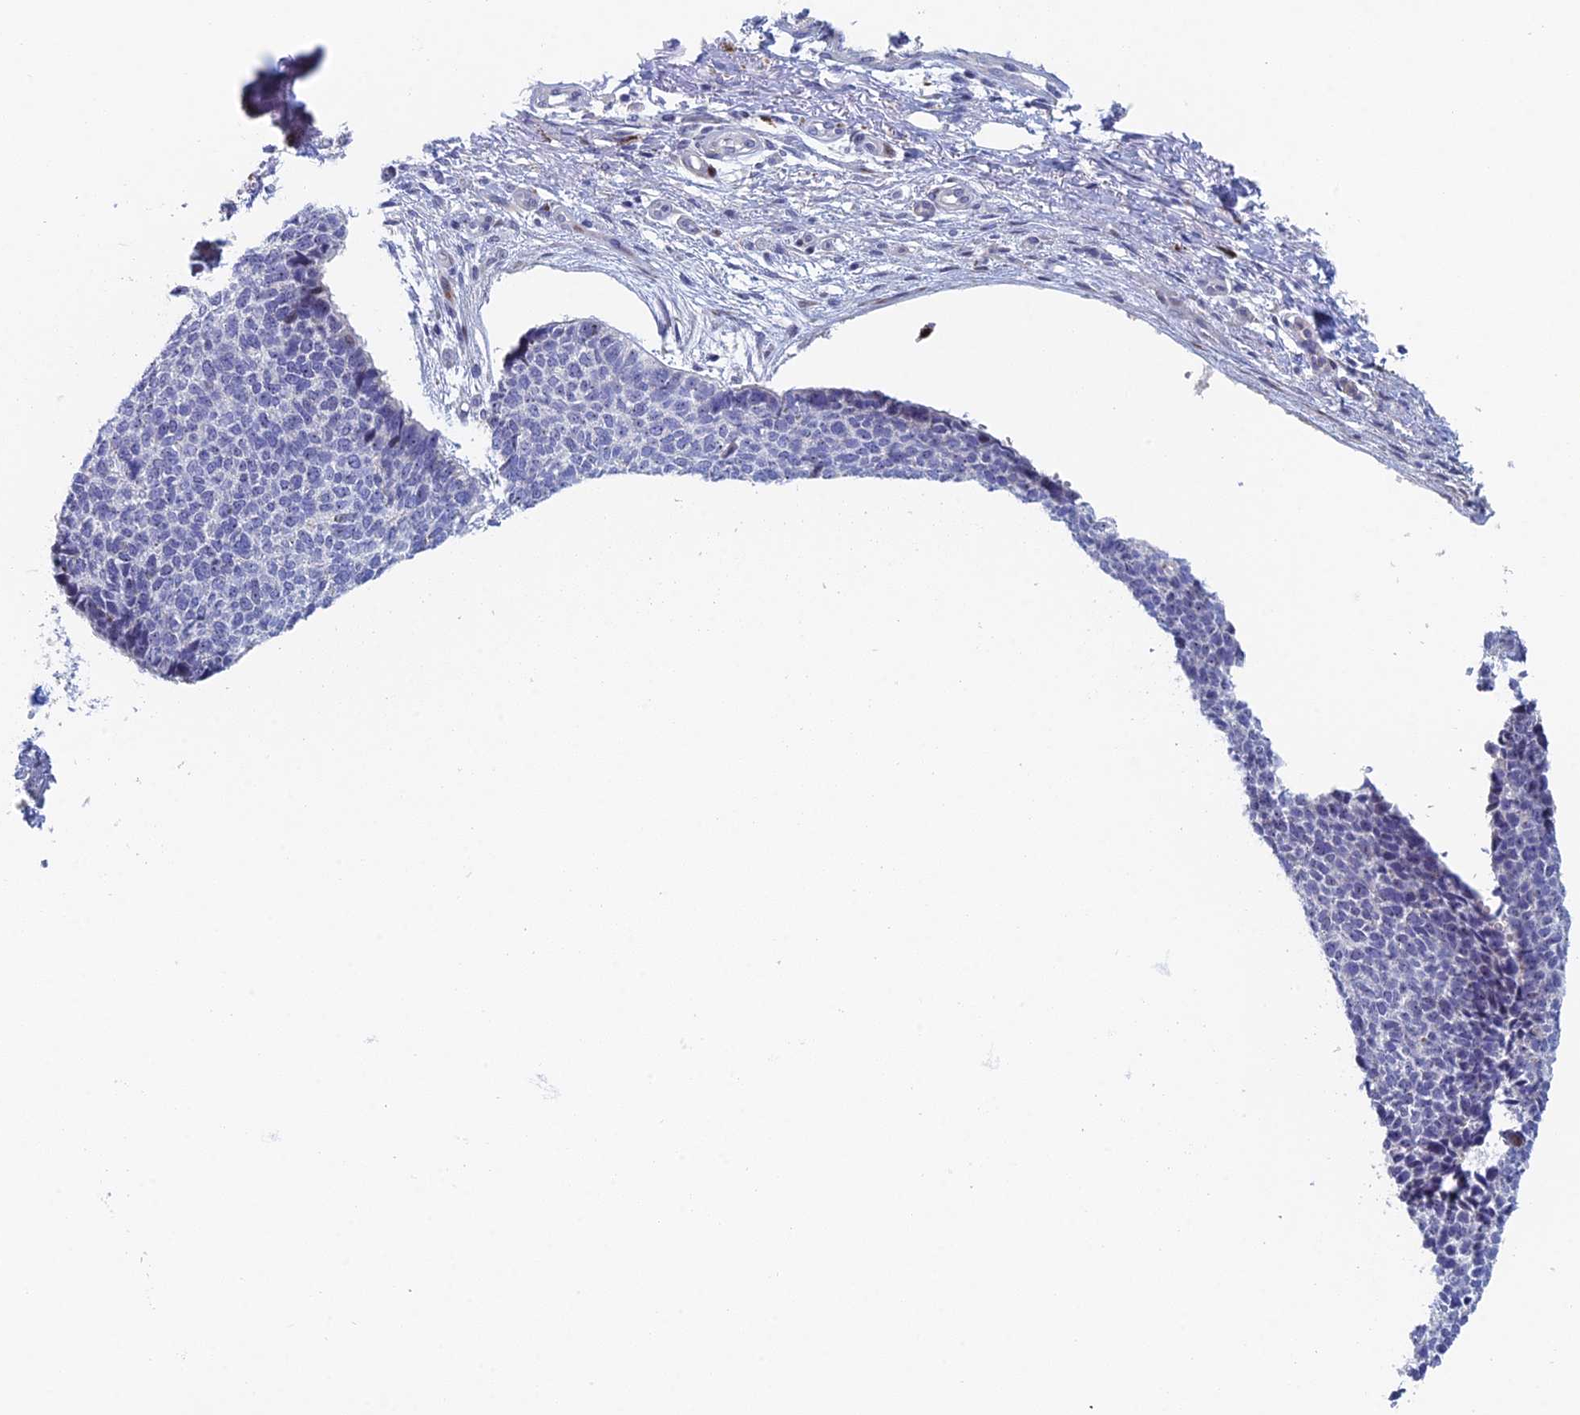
{"staining": {"intensity": "negative", "quantity": "none", "location": "none"}, "tissue": "skin cancer", "cell_type": "Tumor cells", "image_type": "cancer", "snomed": [{"axis": "morphology", "description": "Basal cell carcinoma"}, {"axis": "topography", "description": "Skin"}], "caption": "A photomicrograph of skin cancer stained for a protein displays no brown staining in tumor cells.", "gene": "DRGX", "patient": {"sex": "female", "age": 84}}